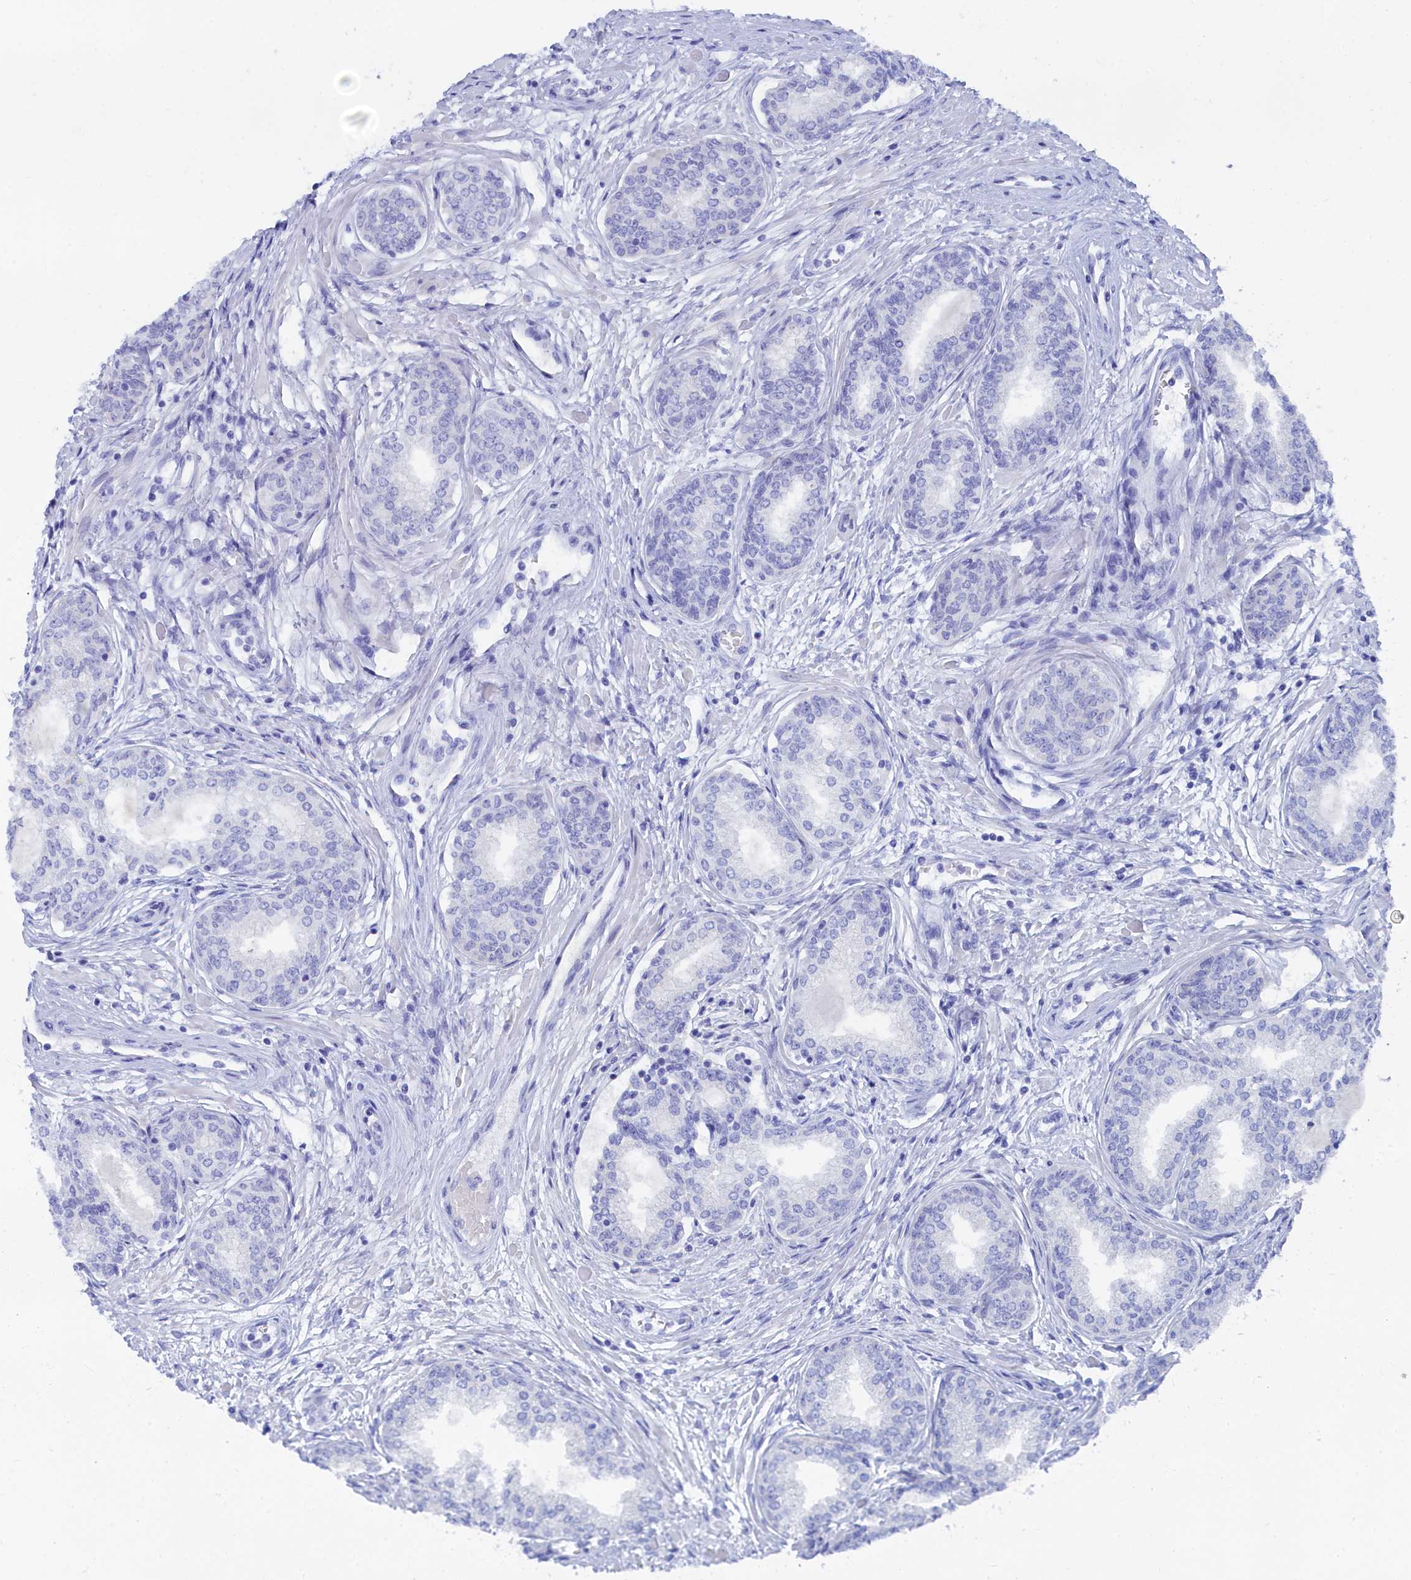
{"staining": {"intensity": "negative", "quantity": "none", "location": "none"}, "tissue": "prostate cancer", "cell_type": "Tumor cells", "image_type": "cancer", "snomed": [{"axis": "morphology", "description": "Adenocarcinoma, High grade"}, {"axis": "topography", "description": "Prostate"}], "caption": "Tumor cells show no significant protein positivity in prostate cancer (adenocarcinoma (high-grade)).", "gene": "TRIM10", "patient": {"sex": "male", "age": 67}}